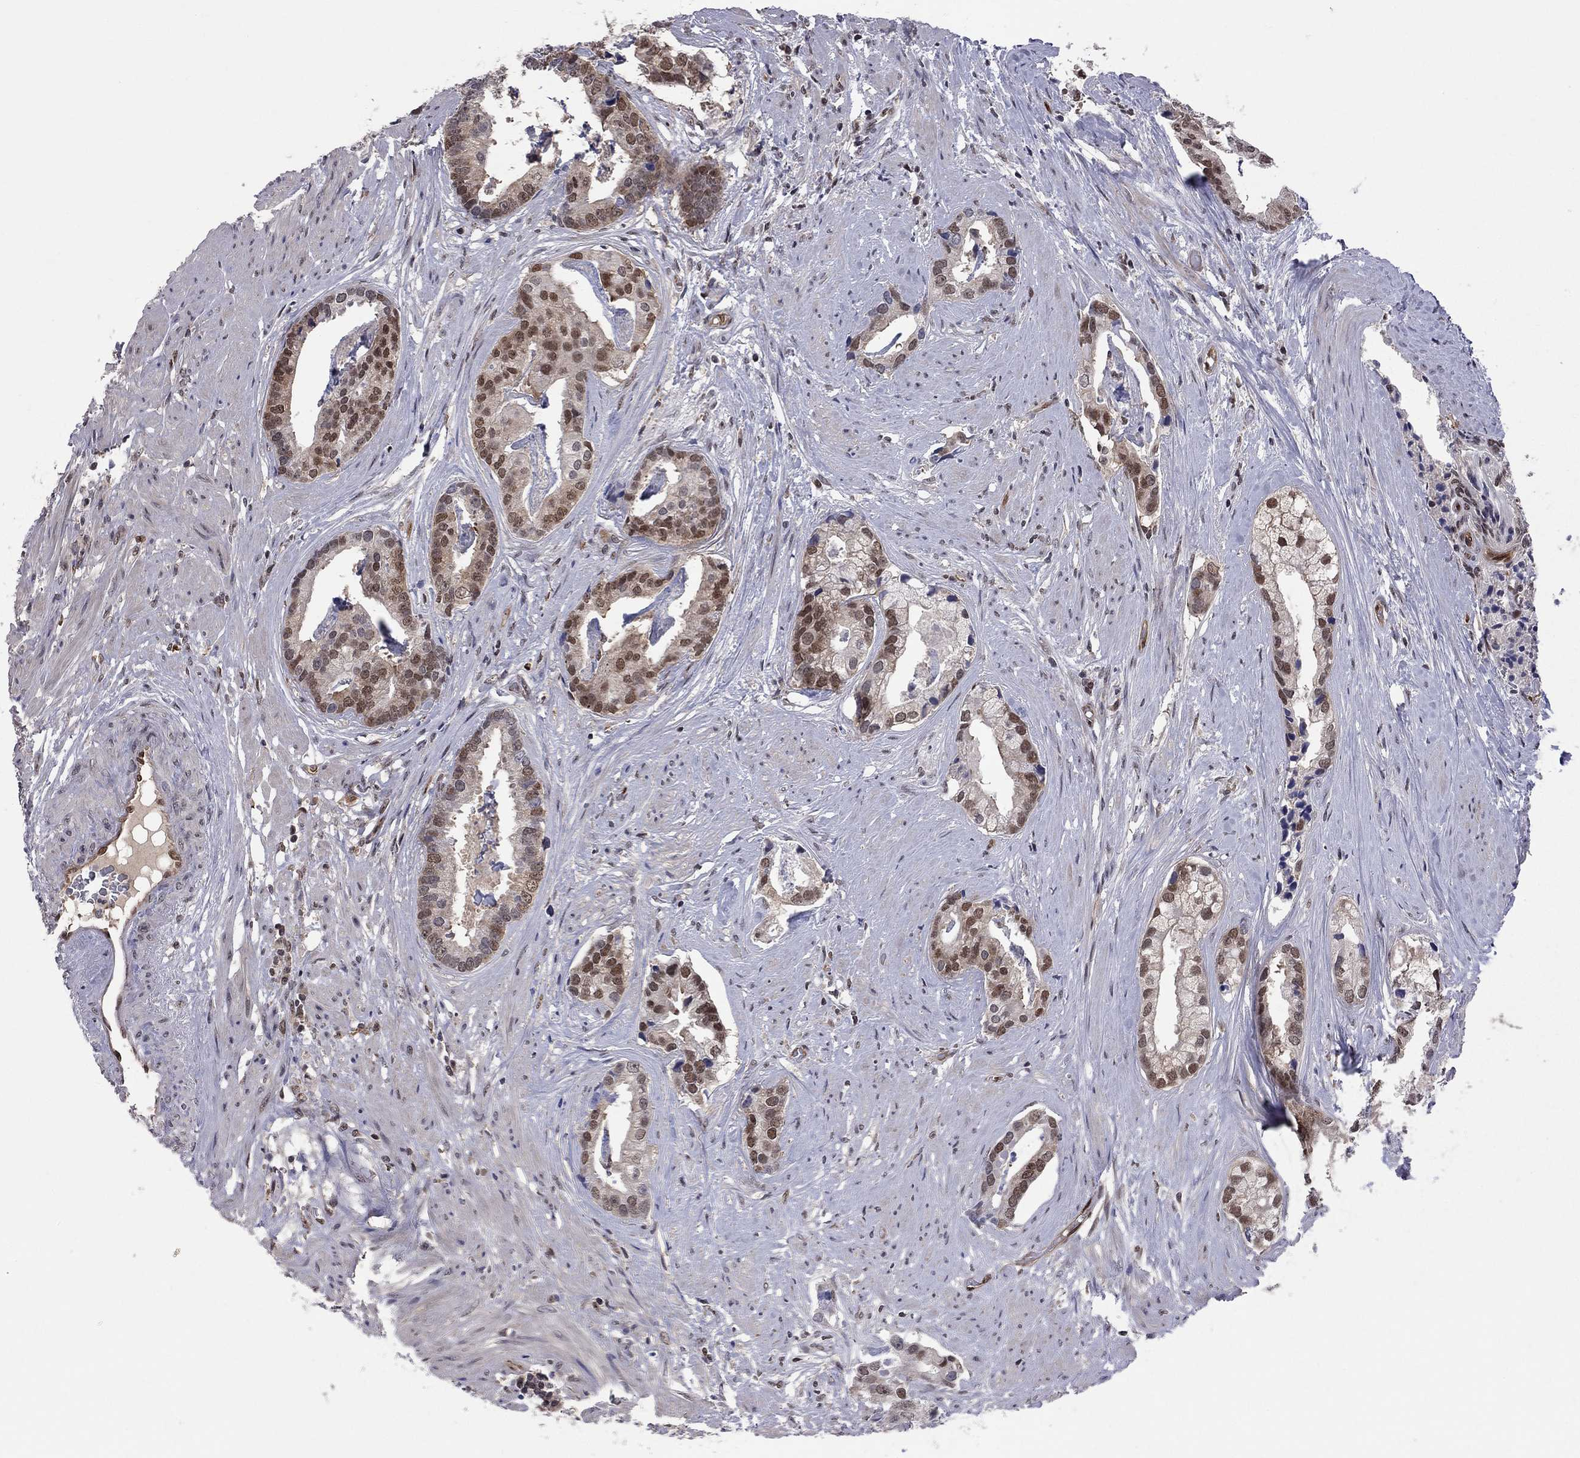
{"staining": {"intensity": "moderate", "quantity": "25%-75%", "location": "nuclear"}, "tissue": "prostate cancer", "cell_type": "Tumor cells", "image_type": "cancer", "snomed": [{"axis": "morphology", "description": "Adenocarcinoma, NOS"}, {"axis": "topography", "description": "Prostate and seminal vesicle, NOS"}, {"axis": "topography", "description": "Prostate"}], "caption": "Immunohistochemistry (IHC) of prostate adenocarcinoma displays medium levels of moderate nuclear expression in about 25%-75% of tumor cells. Nuclei are stained in blue.", "gene": "SAP30L", "patient": {"sex": "male", "age": 44}}